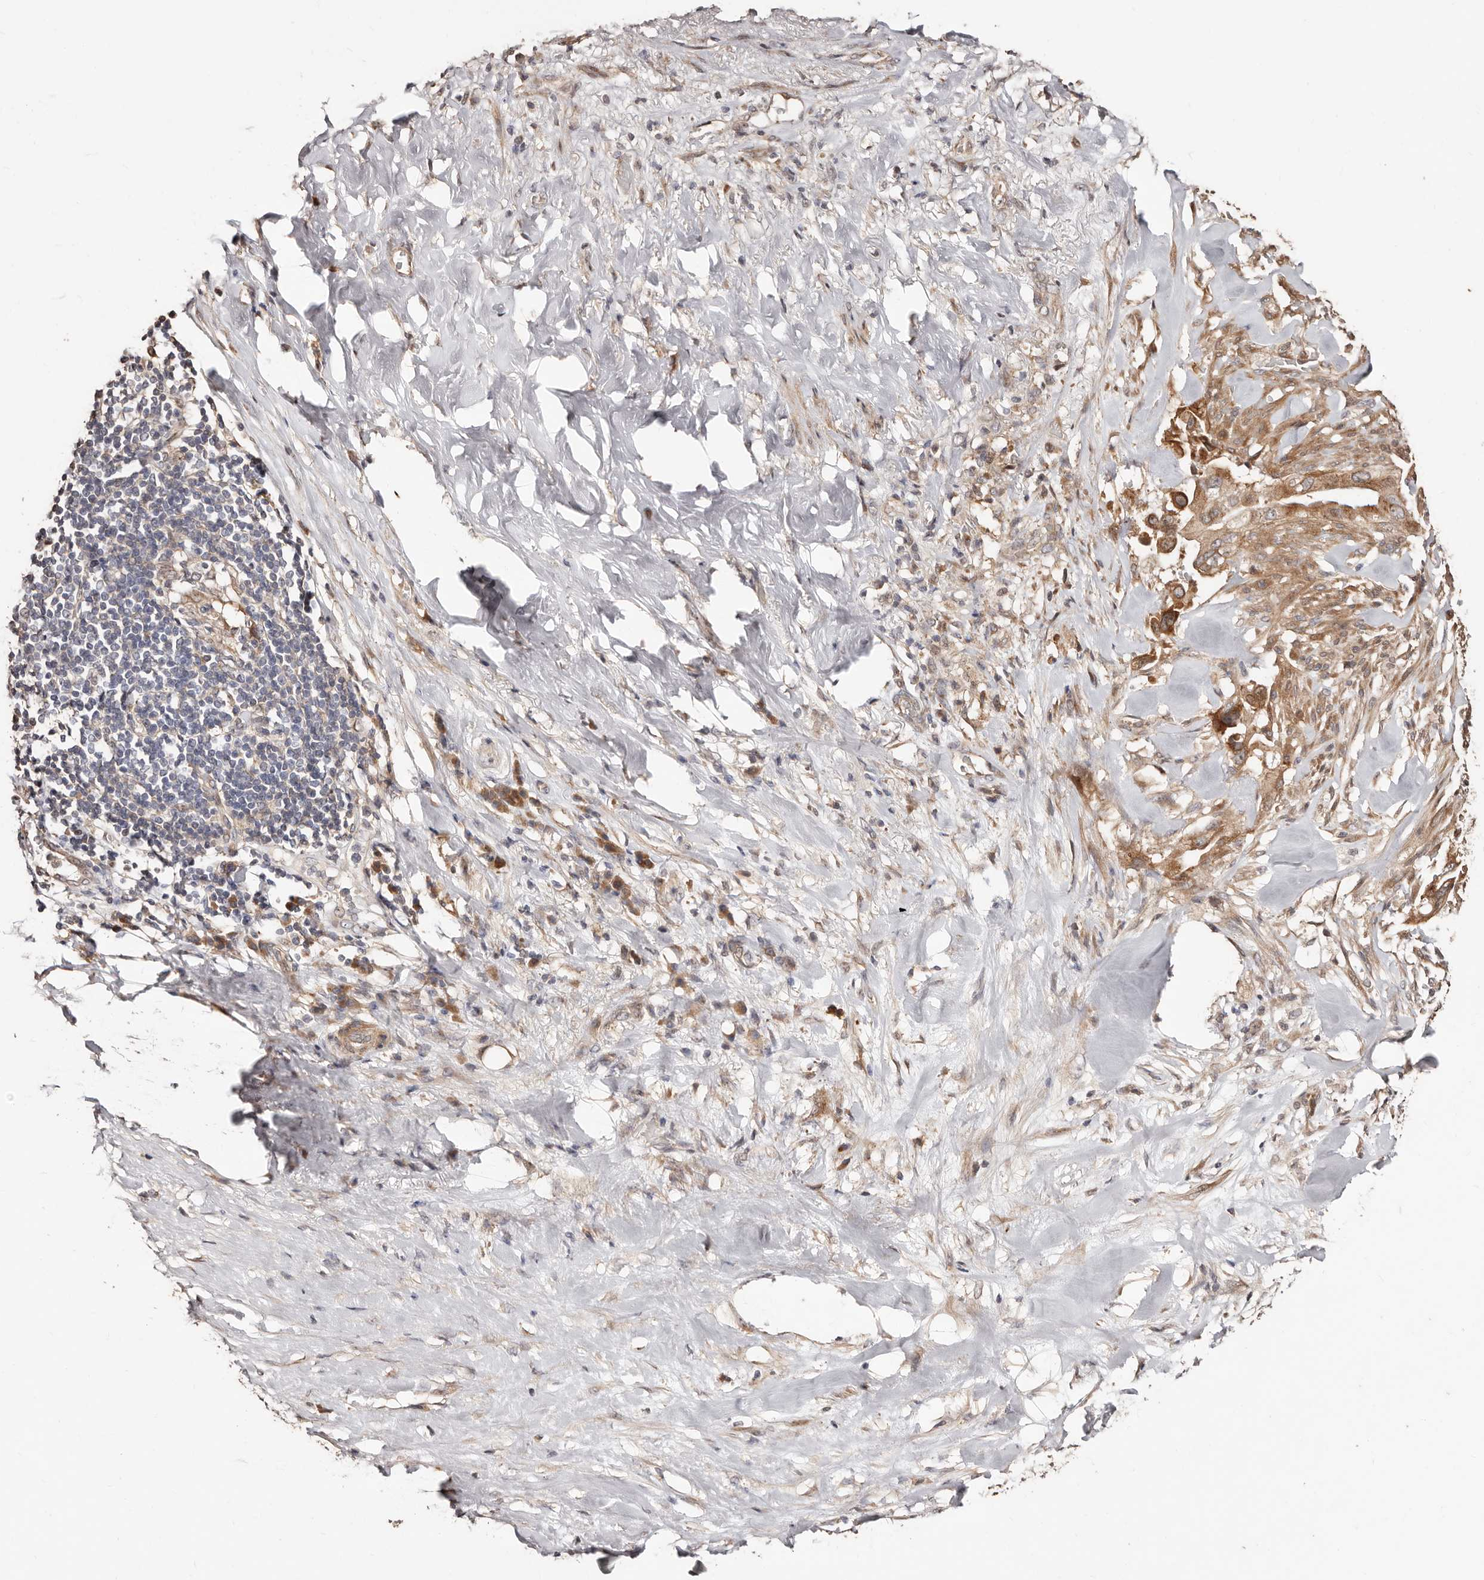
{"staining": {"intensity": "moderate", "quantity": ">75%", "location": "cytoplasmic/membranous"}, "tissue": "pancreatic cancer", "cell_type": "Tumor cells", "image_type": "cancer", "snomed": [{"axis": "morphology", "description": "Inflammation, NOS"}, {"axis": "morphology", "description": "Adenocarcinoma, NOS"}, {"axis": "topography", "description": "Pancreas"}], "caption": "There is medium levels of moderate cytoplasmic/membranous staining in tumor cells of pancreatic cancer, as demonstrated by immunohistochemical staining (brown color).", "gene": "APOL6", "patient": {"sex": "female", "age": 56}}